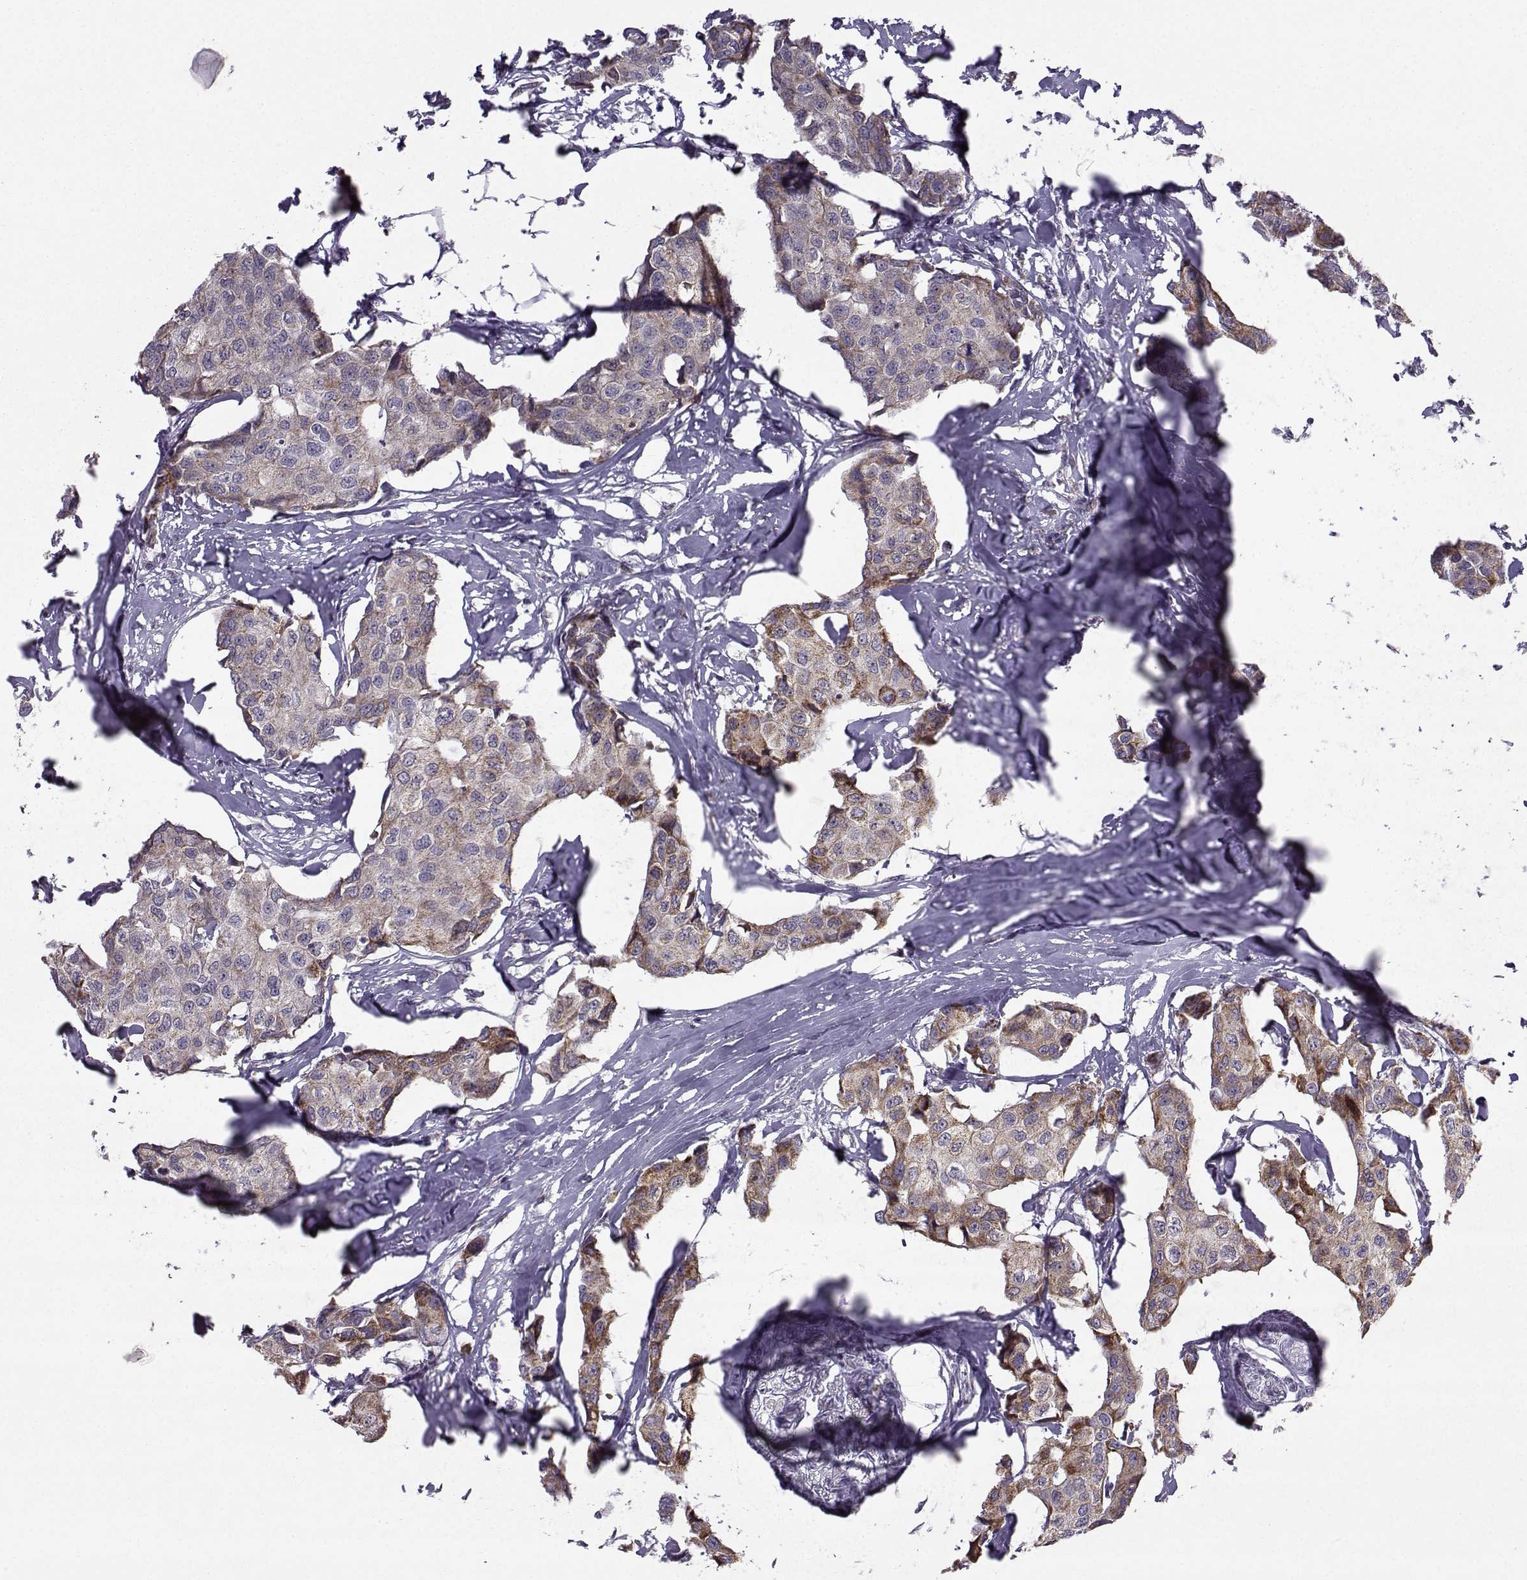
{"staining": {"intensity": "moderate", "quantity": ">75%", "location": "cytoplasmic/membranous"}, "tissue": "breast cancer", "cell_type": "Tumor cells", "image_type": "cancer", "snomed": [{"axis": "morphology", "description": "Duct carcinoma"}, {"axis": "topography", "description": "Breast"}], "caption": "Protein expression analysis of human breast intraductal carcinoma reveals moderate cytoplasmic/membranous expression in about >75% of tumor cells. (Stains: DAB in brown, nuclei in blue, Microscopy: brightfield microscopy at high magnification).", "gene": "NECAB3", "patient": {"sex": "female", "age": 80}}